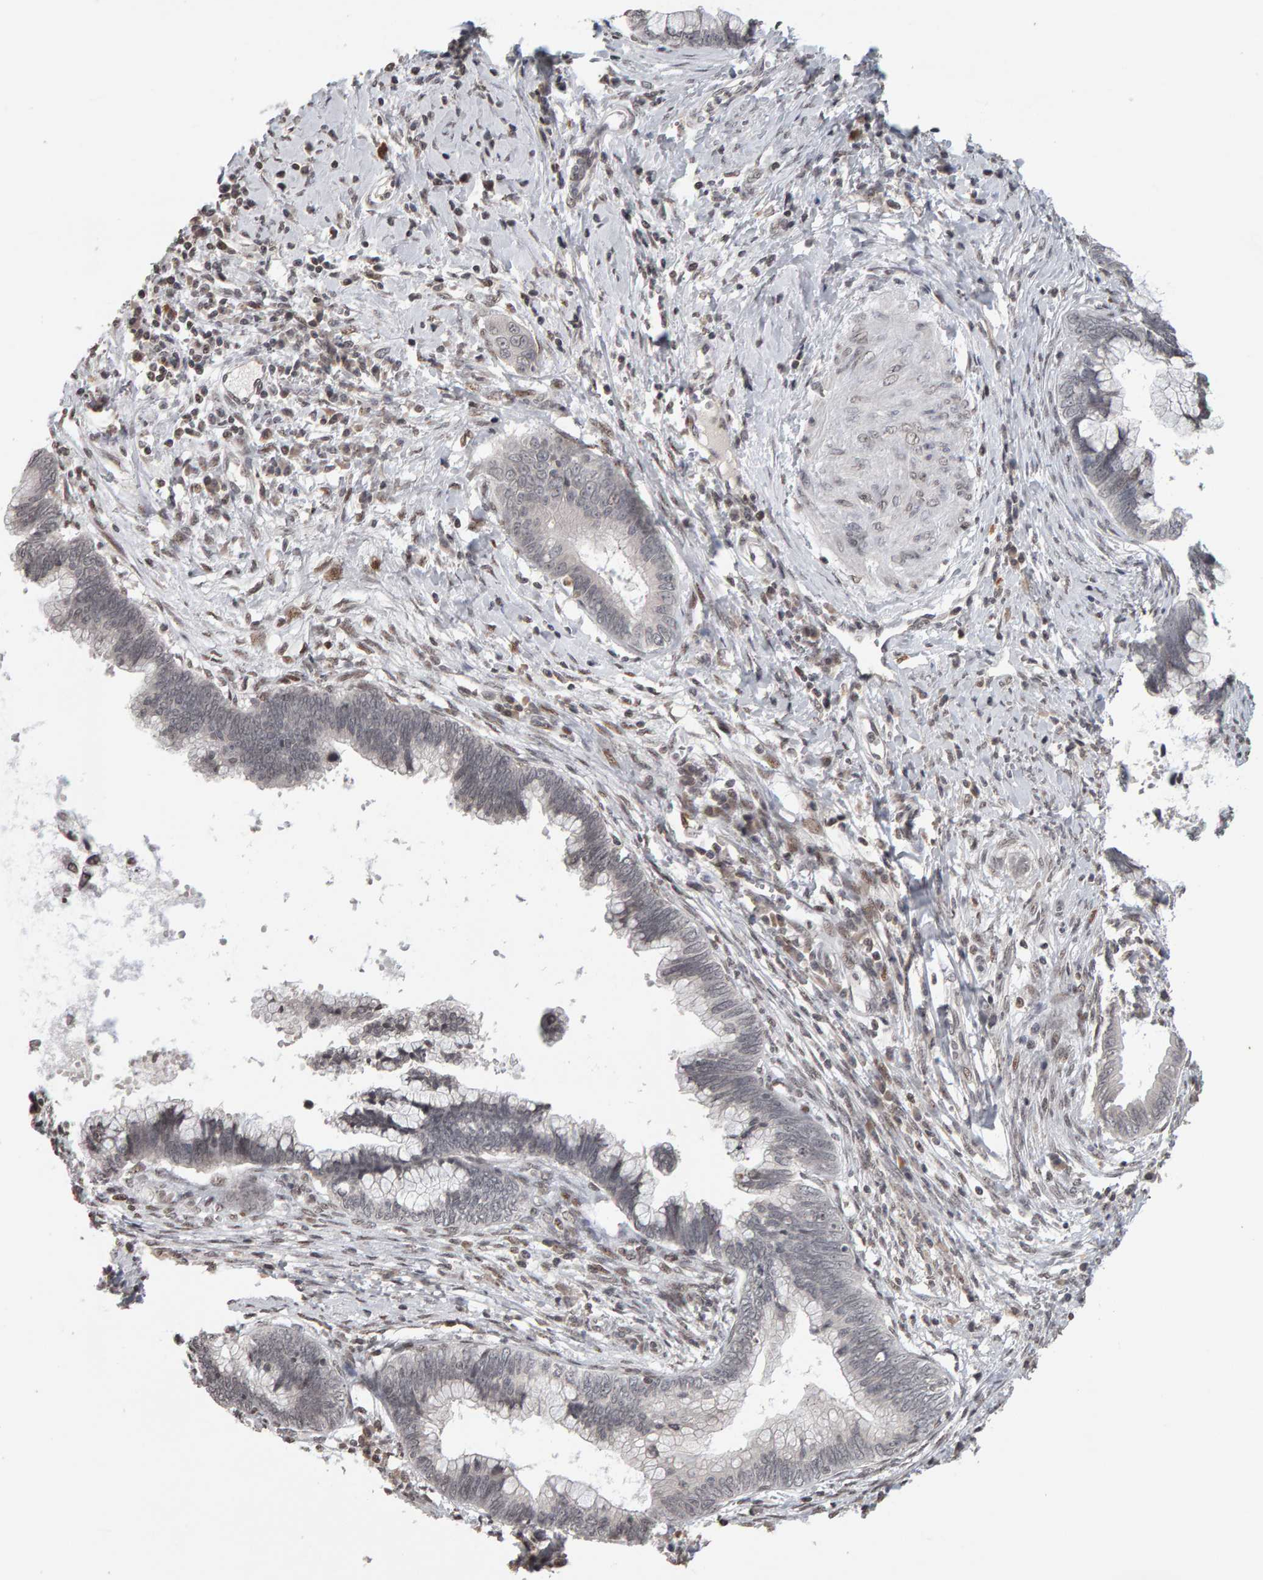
{"staining": {"intensity": "negative", "quantity": "none", "location": "none"}, "tissue": "cervical cancer", "cell_type": "Tumor cells", "image_type": "cancer", "snomed": [{"axis": "morphology", "description": "Adenocarcinoma, NOS"}, {"axis": "topography", "description": "Cervix"}], "caption": "This is an immunohistochemistry image of cervical cancer. There is no positivity in tumor cells.", "gene": "TRAM1", "patient": {"sex": "female", "age": 44}}